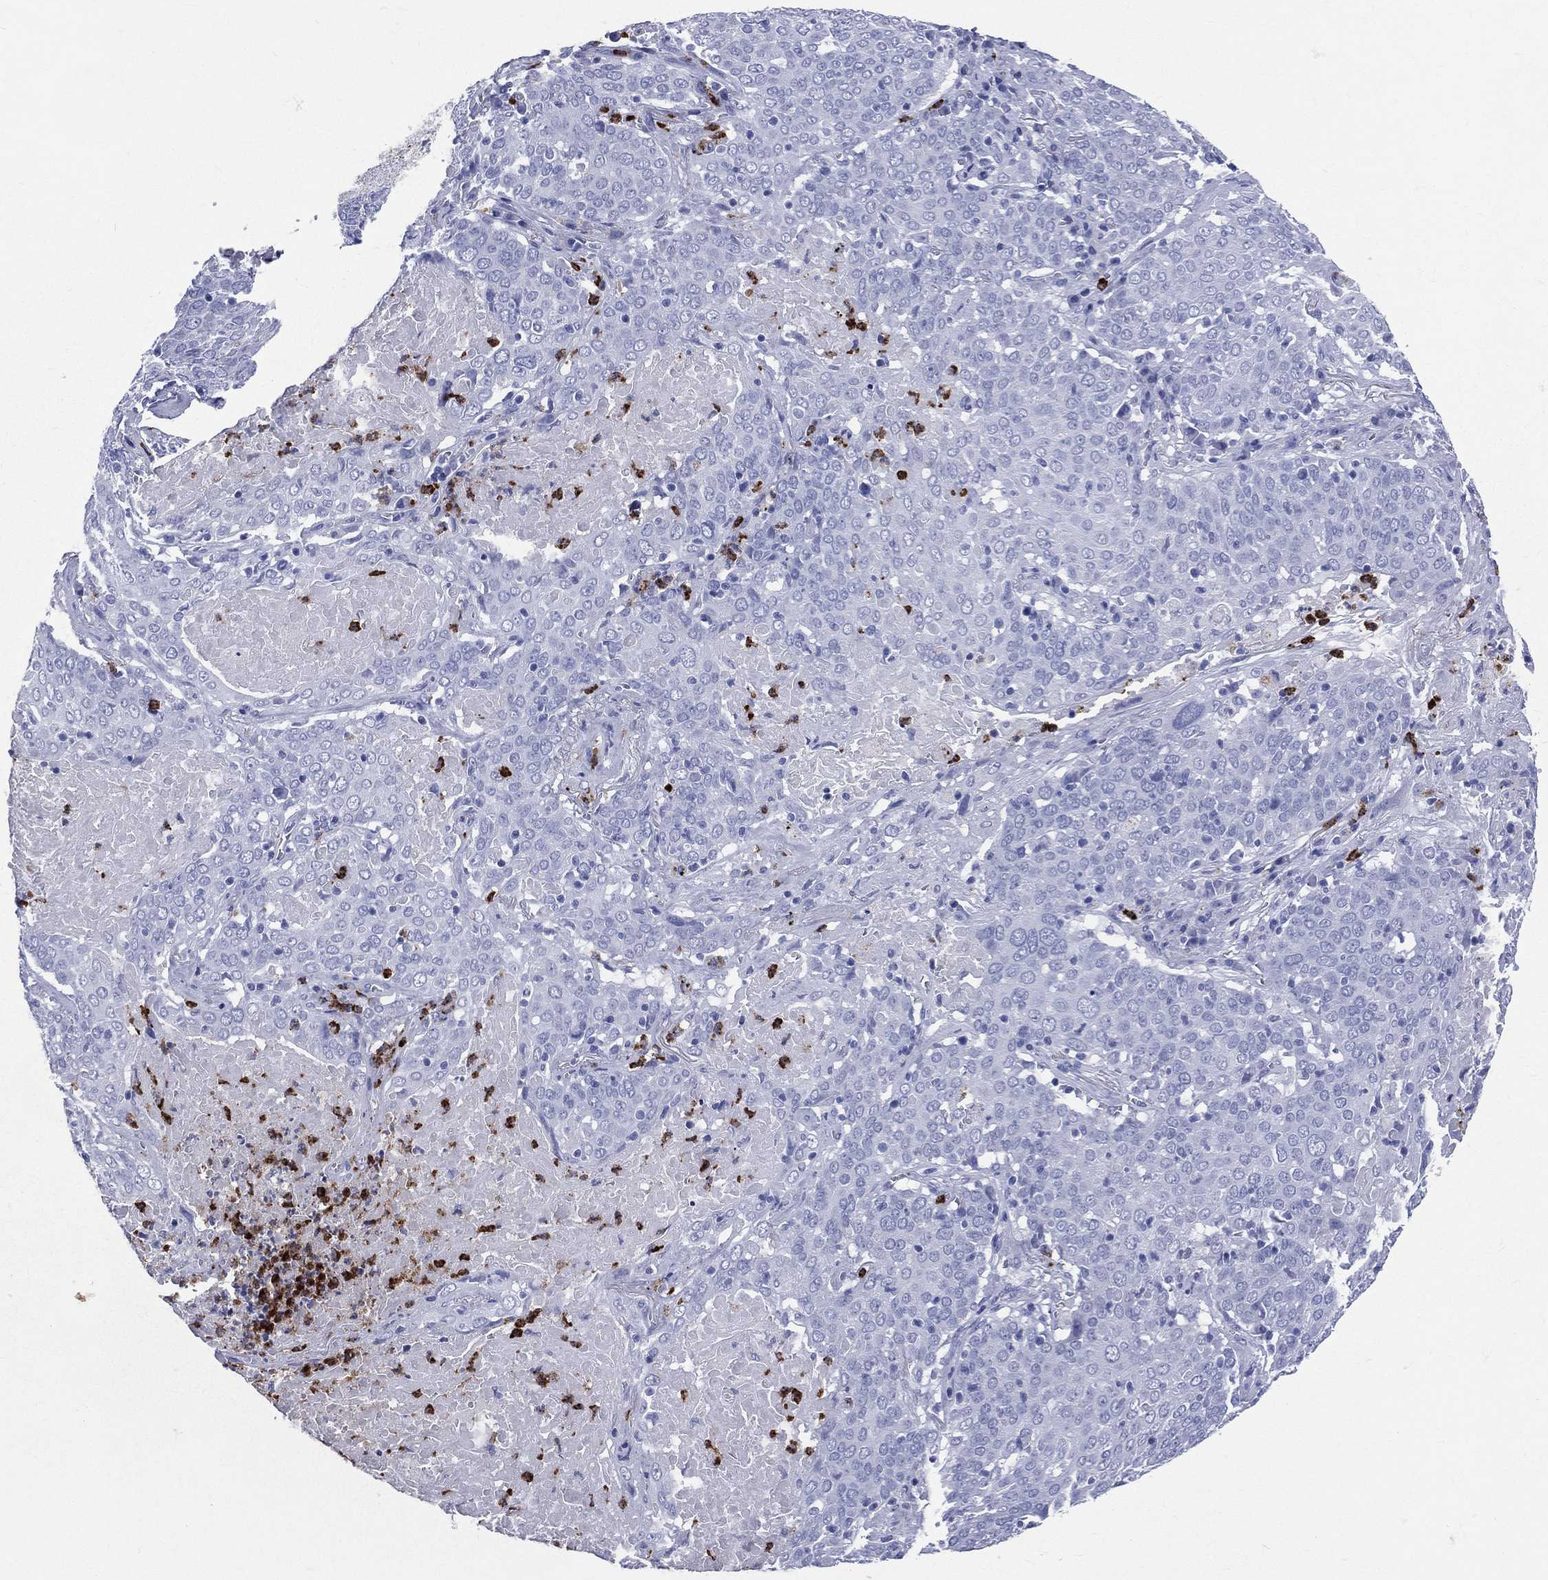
{"staining": {"intensity": "negative", "quantity": "none", "location": "none"}, "tissue": "lung cancer", "cell_type": "Tumor cells", "image_type": "cancer", "snomed": [{"axis": "morphology", "description": "Squamous cell carcinoma, NOS"}, {"axis": "topography", "description": "Lung"}], "caption": "High magnification brightfield microscopy of lung squamous cell carcinoma stained with DAB (3,3'-diaminobenzidine) (brown) and counterstained with hematoxylin (blue): tumor cells show no significant expression. (DAB immunohistochemistry visualized using brightfield microscopy, high magnification).", "gene": "PGLYRP1", "patient": {"sex": "male", "age": 82}}